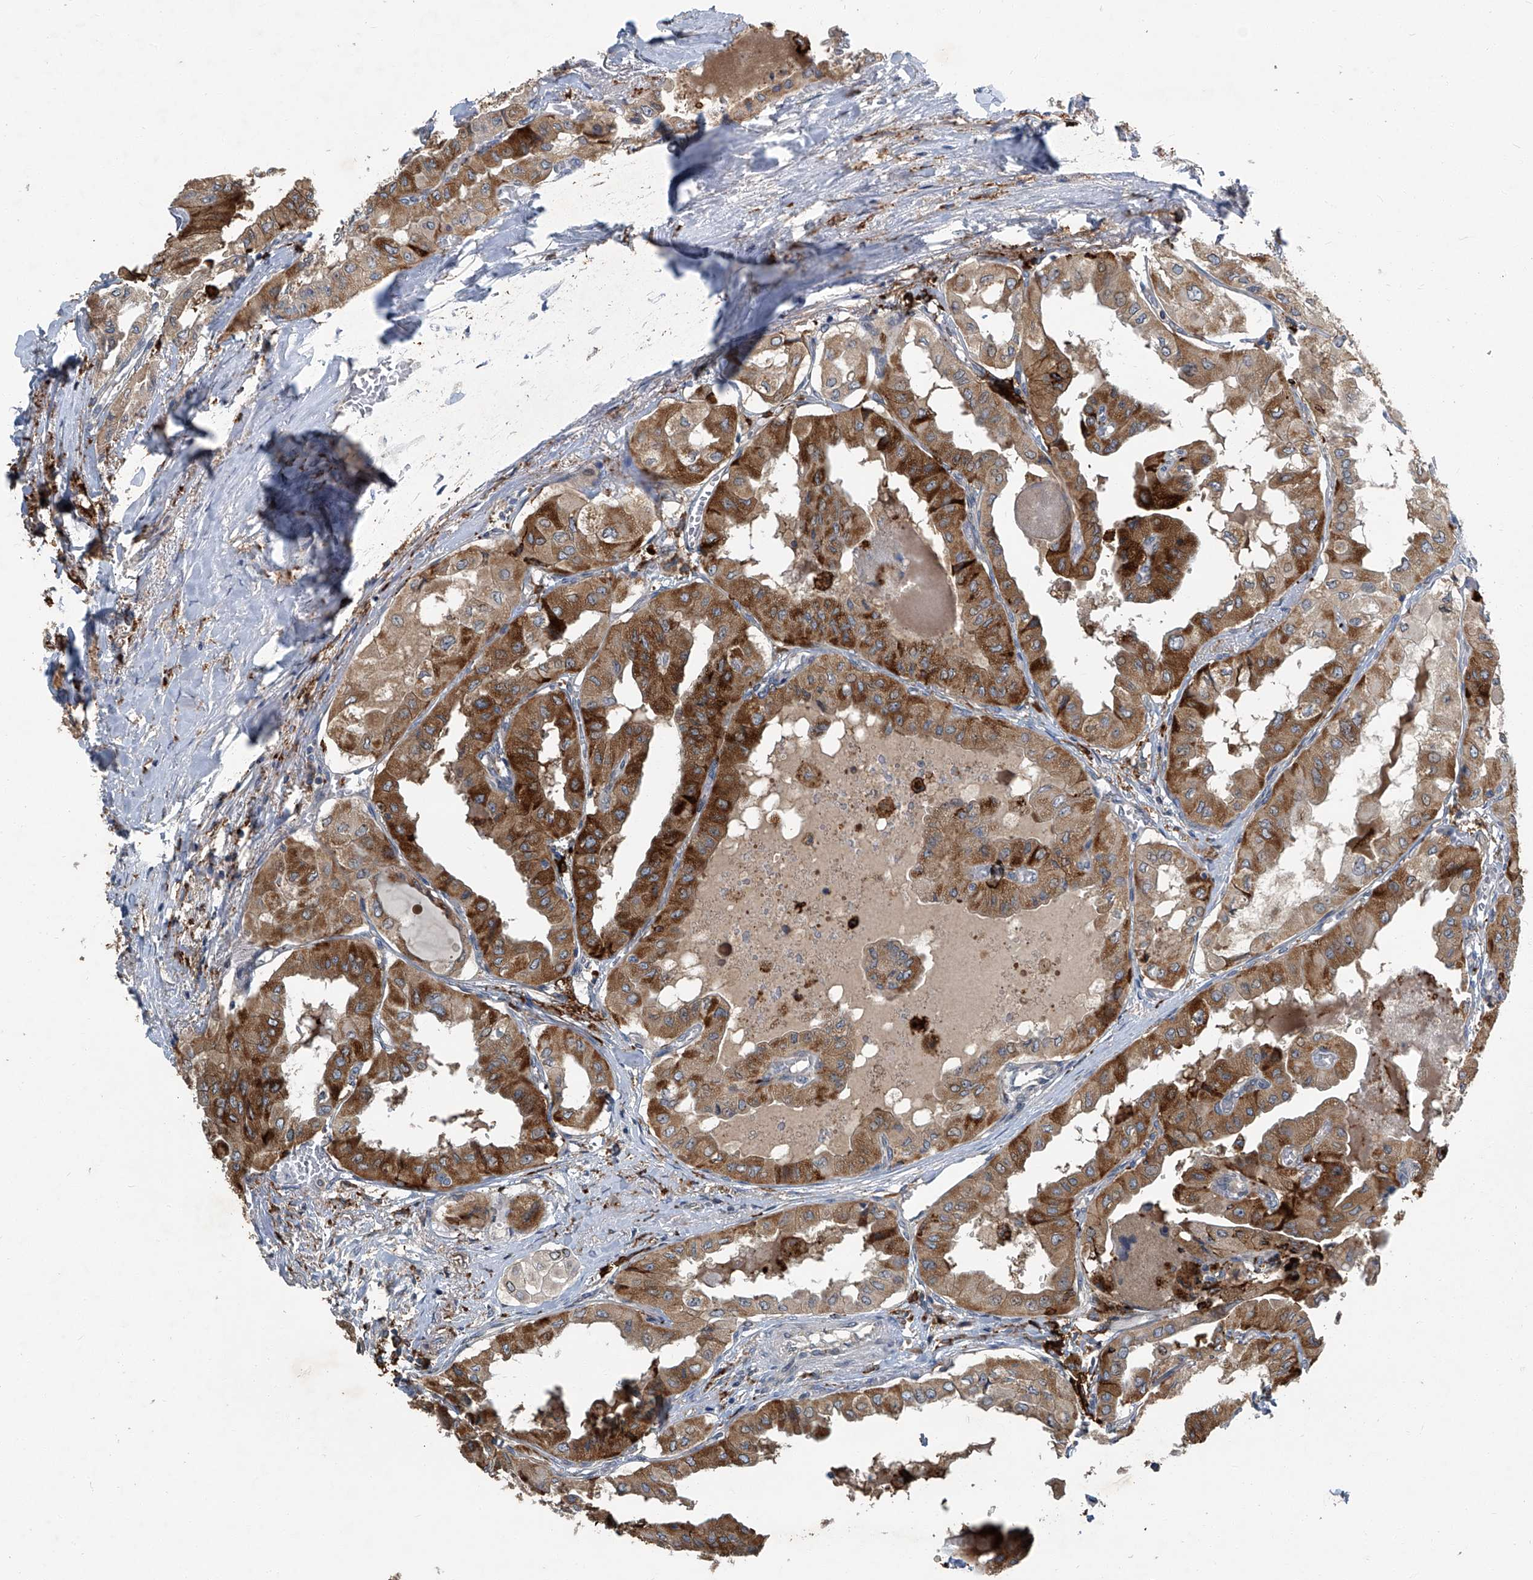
{"staining": {"intensity": "strong", "quantity": ">75%", "location": "cytoplasmic/membranous"}, "tissue": "thyroid cancer", "cell_type": "Tumor cells", "image_type": "cancer", "snomed": [{"axis": "morphology", "description": "Papillary adenocarcinoma, NOS"}, {"axis": "topography", "description": "Thyroid gland"}], "caption": "Protein expression analysis of thyroid papillary adenocarcinoma shows strong cytoplasmic/membranous expression in about >75% of tumor cells.", "gene": "FAM167A", "patient": {"sex": "female", "age": 59}}